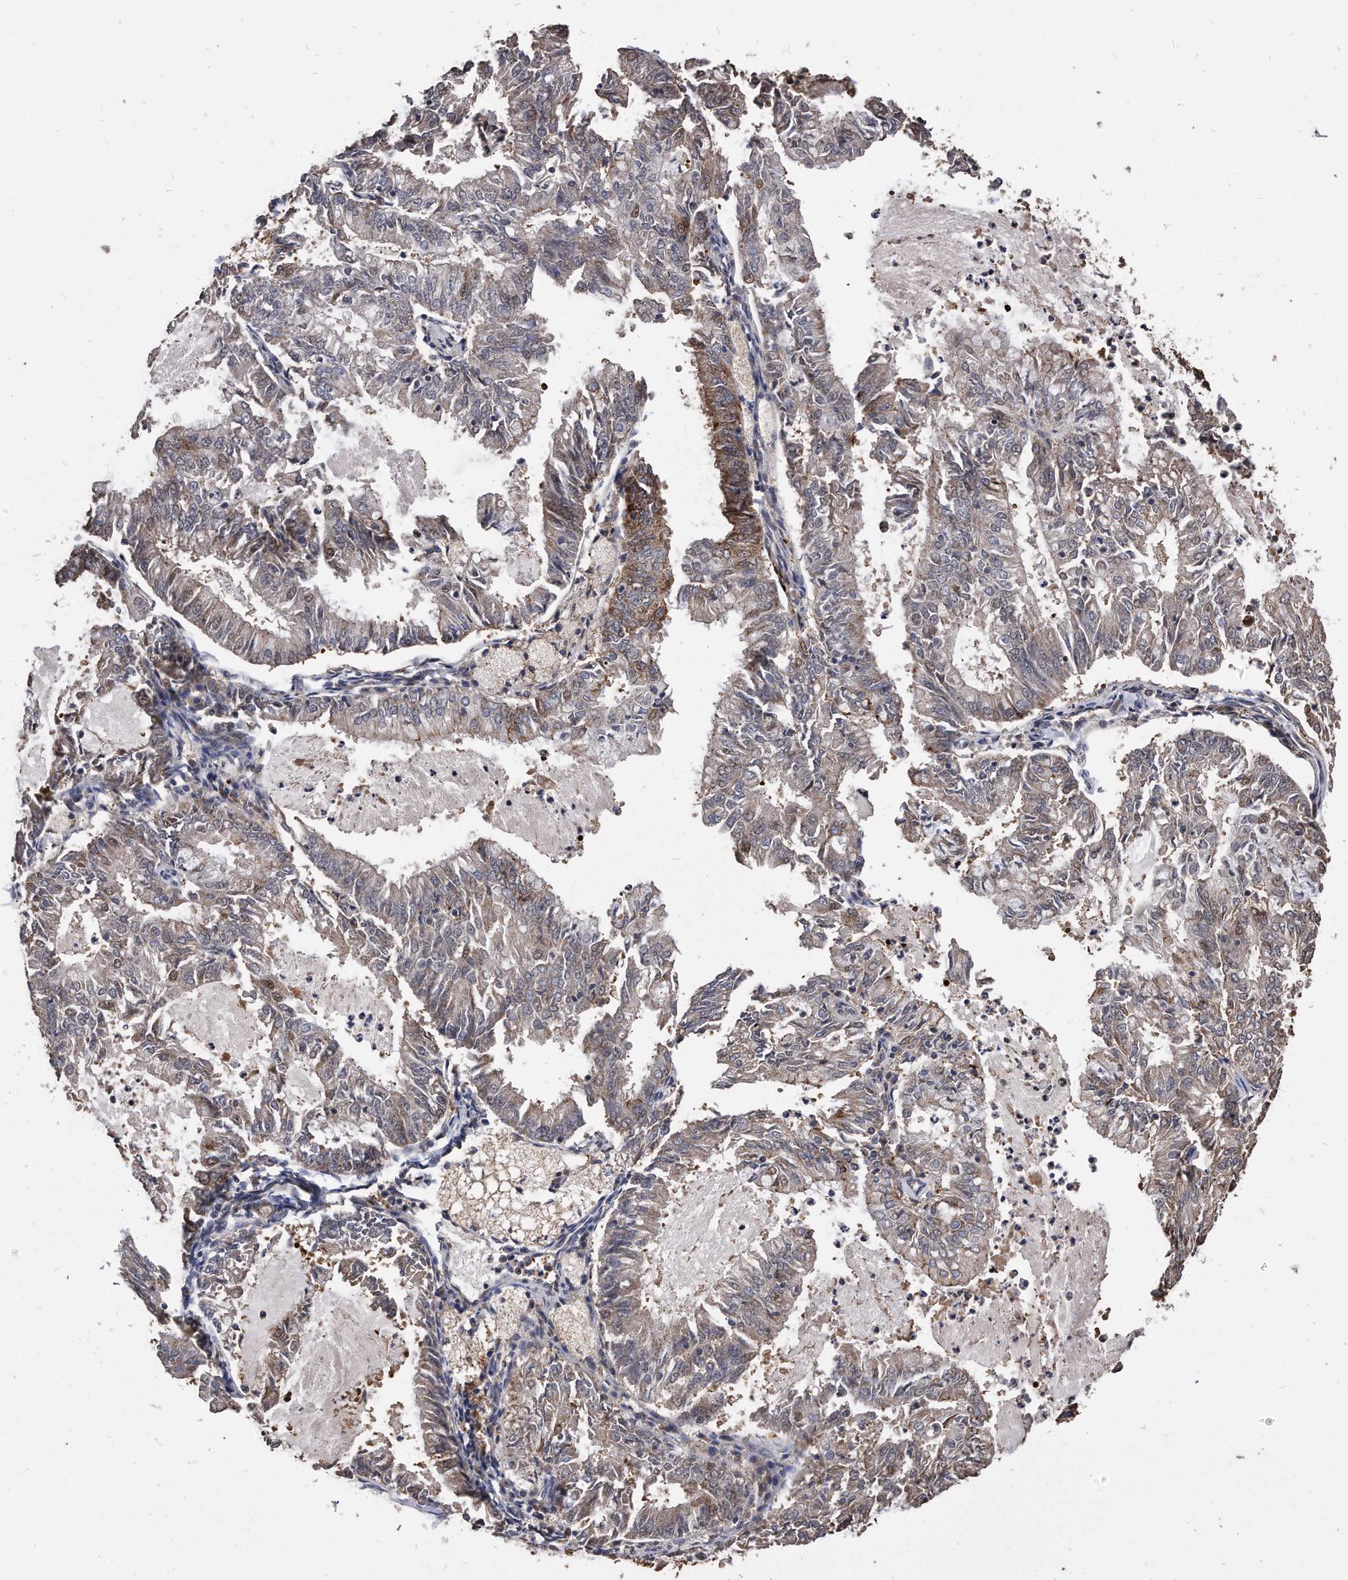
{"staining": {"intensity": "moderate", "quantity": "25%-75%", "location": "cytoplasmic/membranous"}, "tissue": "endometrial cancer", "cell_type": "Tumor cells", "image_type": "cancer", "snomed": [{"axis": "morphology", "description": "Adenocarcinoma, NOS"}, {"axis": "topography", "description": "Endometrium"}], "caption": "A medium amount of moderate cytoplasmic/membranous positivity is appreciated in approximately 25%-75% of tumor cells in endometrial cancer (adenocarcinoma) tissue.", "gene": "IL20RA", "patient": {"sex": "female", "age": 57}}